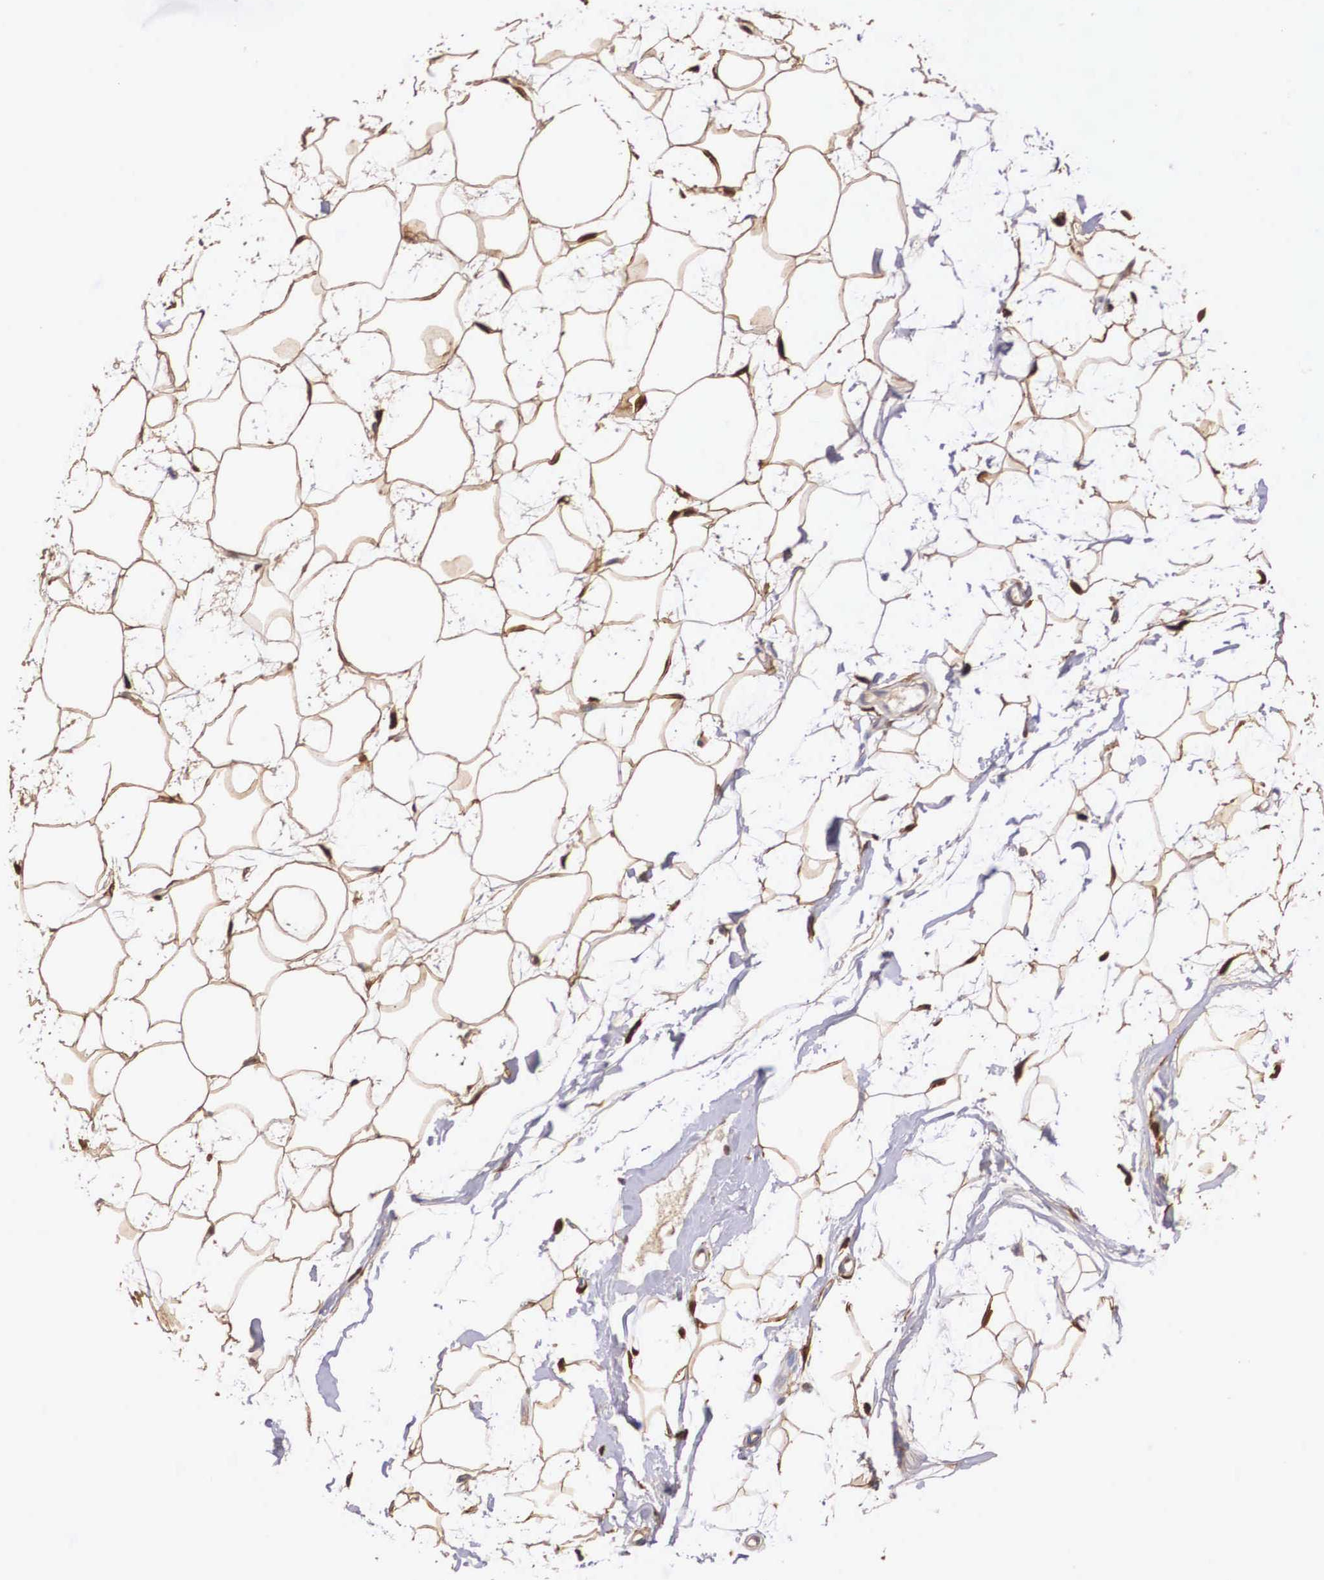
{"staining": {"intensity": "moderate", "quantity": ">75%", "location": "cytoplasmic/membranous,nuclear"}, "tissue": "adipose tissue", "cell_type": "Adipocytes", "image_type": "normal", "snomed": [{"axis": "morphology", "description": "Normal tissue, NOS"}, {"axis": "topography", "description": "Breast"}], "caption": "A micrograph of adipose tissue stained for a protein exhibits moderate cytoplasmic/membranous,nuclear brown staining in adipocytes.", "gene": "LGALS1", "patient": {"sex": "female", "age": 44}}